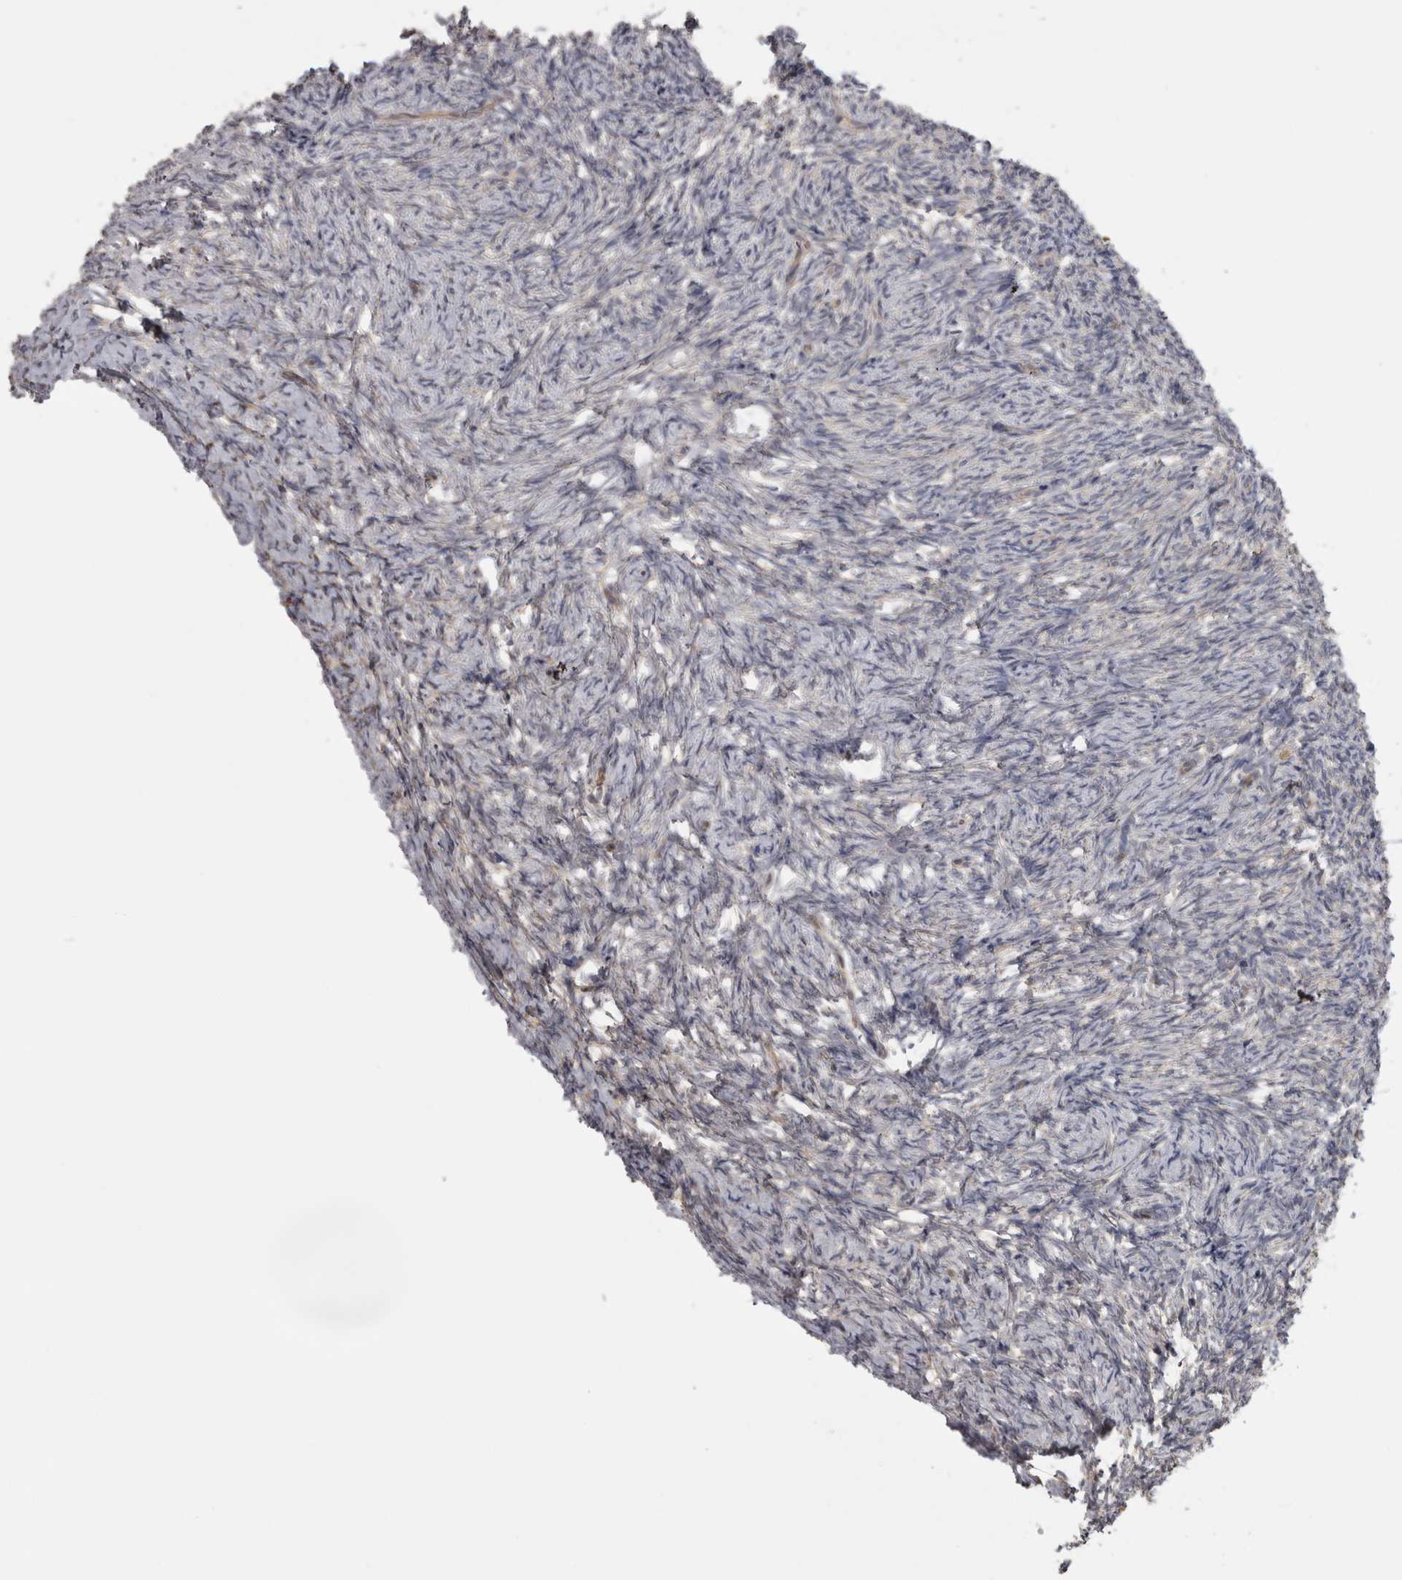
{"staining": {"intensity": "weak", "quantity": ">75%", "location": "cytoplasmic/membranous"}, "tissue": "ovary", "cell_type": "Follicle cells", "image_type": "normal", "snomed": [{"axis": "morphology", "description": "Normal tissue, NOS"}, {"axis": "topography", "description": "Ovary"}], "caption": "Ovary stained with DAB immunohistochemistry demonstrates low levels of weak cytoplasmic/membranous staining in about >75% of follicle cells. Using DAB (3,3'-diaminobenzidine) (brown) and hematoxylin (blue) stains, captured at high magnification using brightfield microscopy.", "gene": "PPP1R12B", "patient": {"sex": "female", "age": 41}}